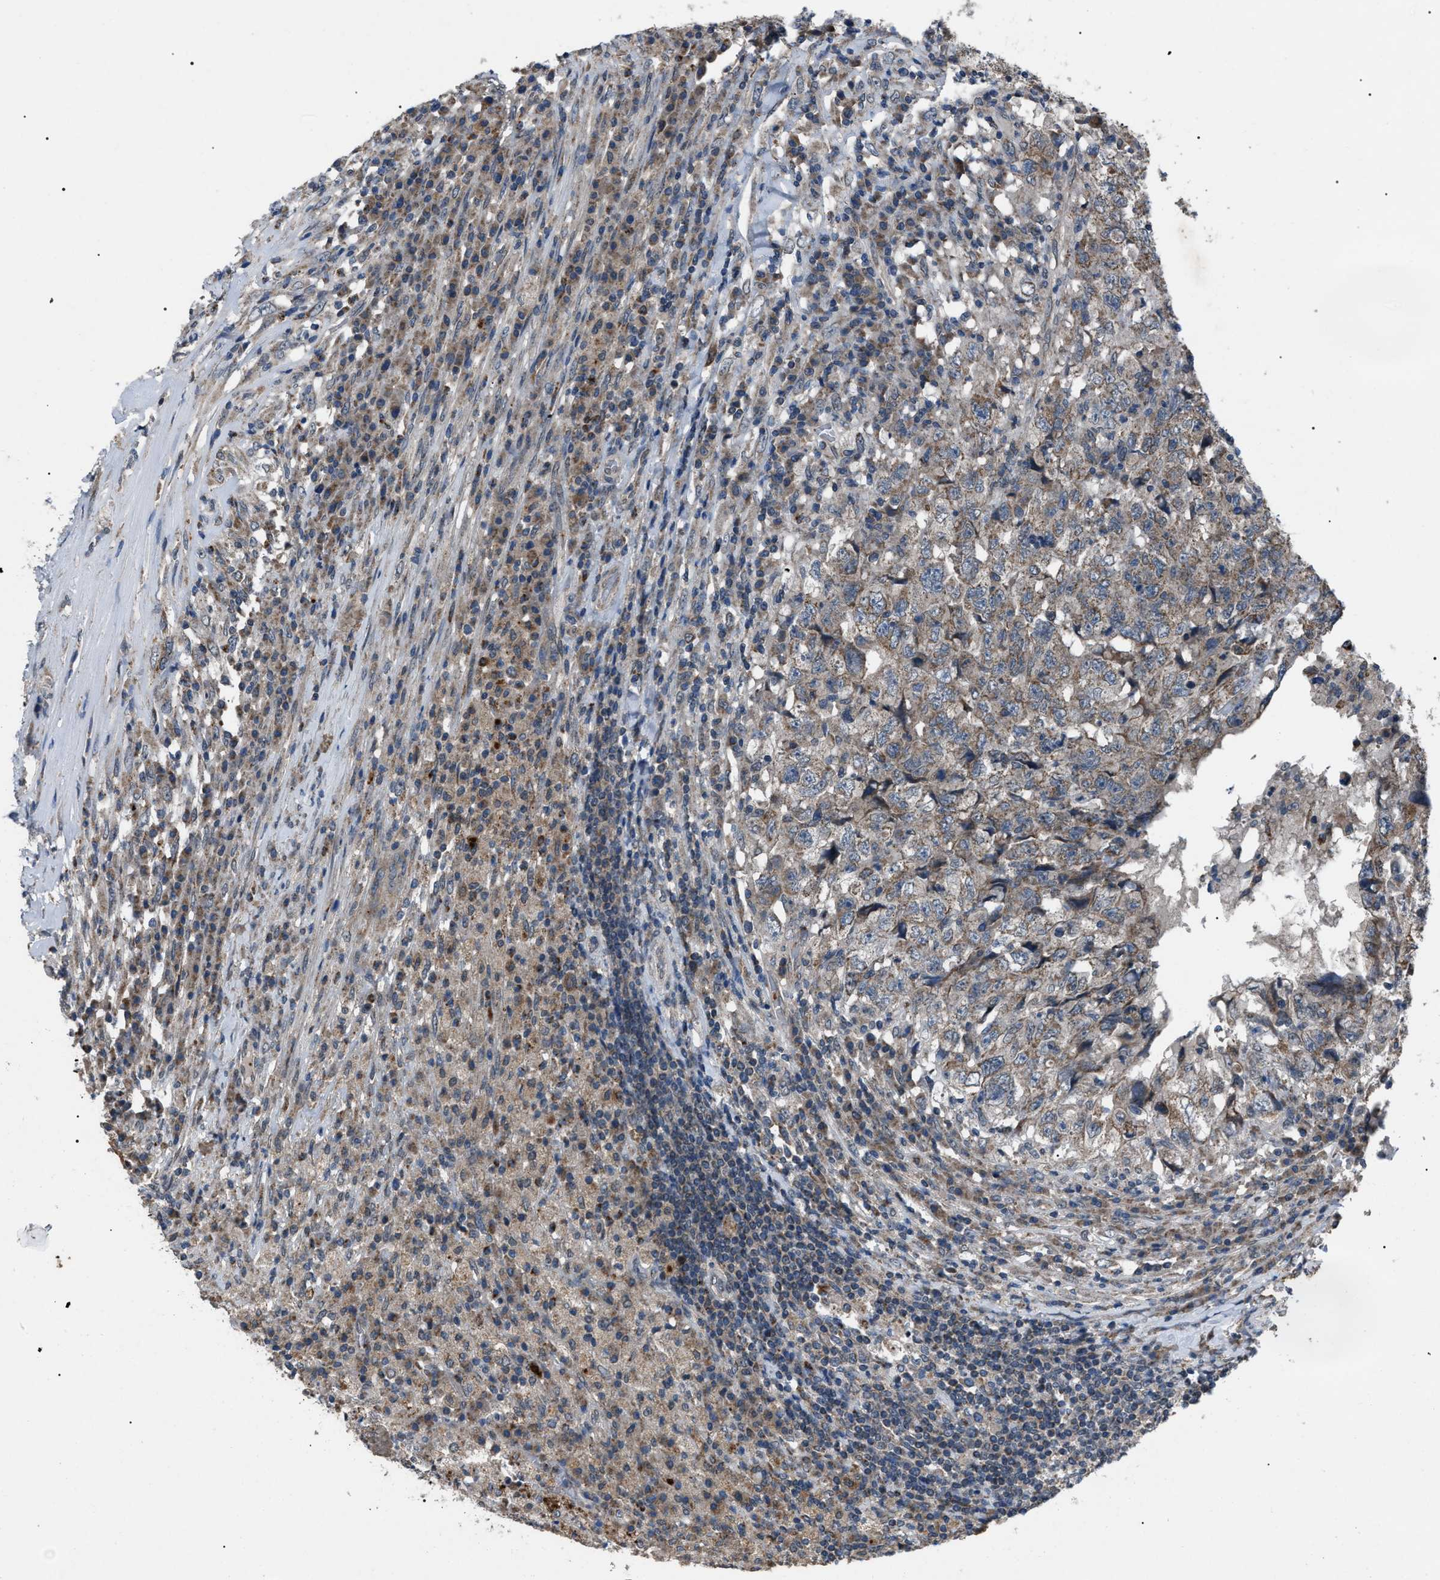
{"staining": {"intensity": "moderate", "quantity": "25%-75%", "location": "cytoplasmic/membranous"}, "tissue": "testis cancer", "cell_type": "Tumor cells", "image_type": "cancer", "snomed": [{"axis": "morphology", "description": "Necrosis, NOS"}, {"axis": "morphology", "description": "Carcinoma, Embryonal, NOS"}, {"axis": "topography", "description": "Testis"}], "caption": "Moderate cytoplasmic/membranous staining for a protein is present in approximately 25%-75% of tumor cells of embryonal carcinoma (testis) using immunohistochemistry (IHC).", "gene": "ZFAND2A", "patient": {"sex": "male", "age": 19}}